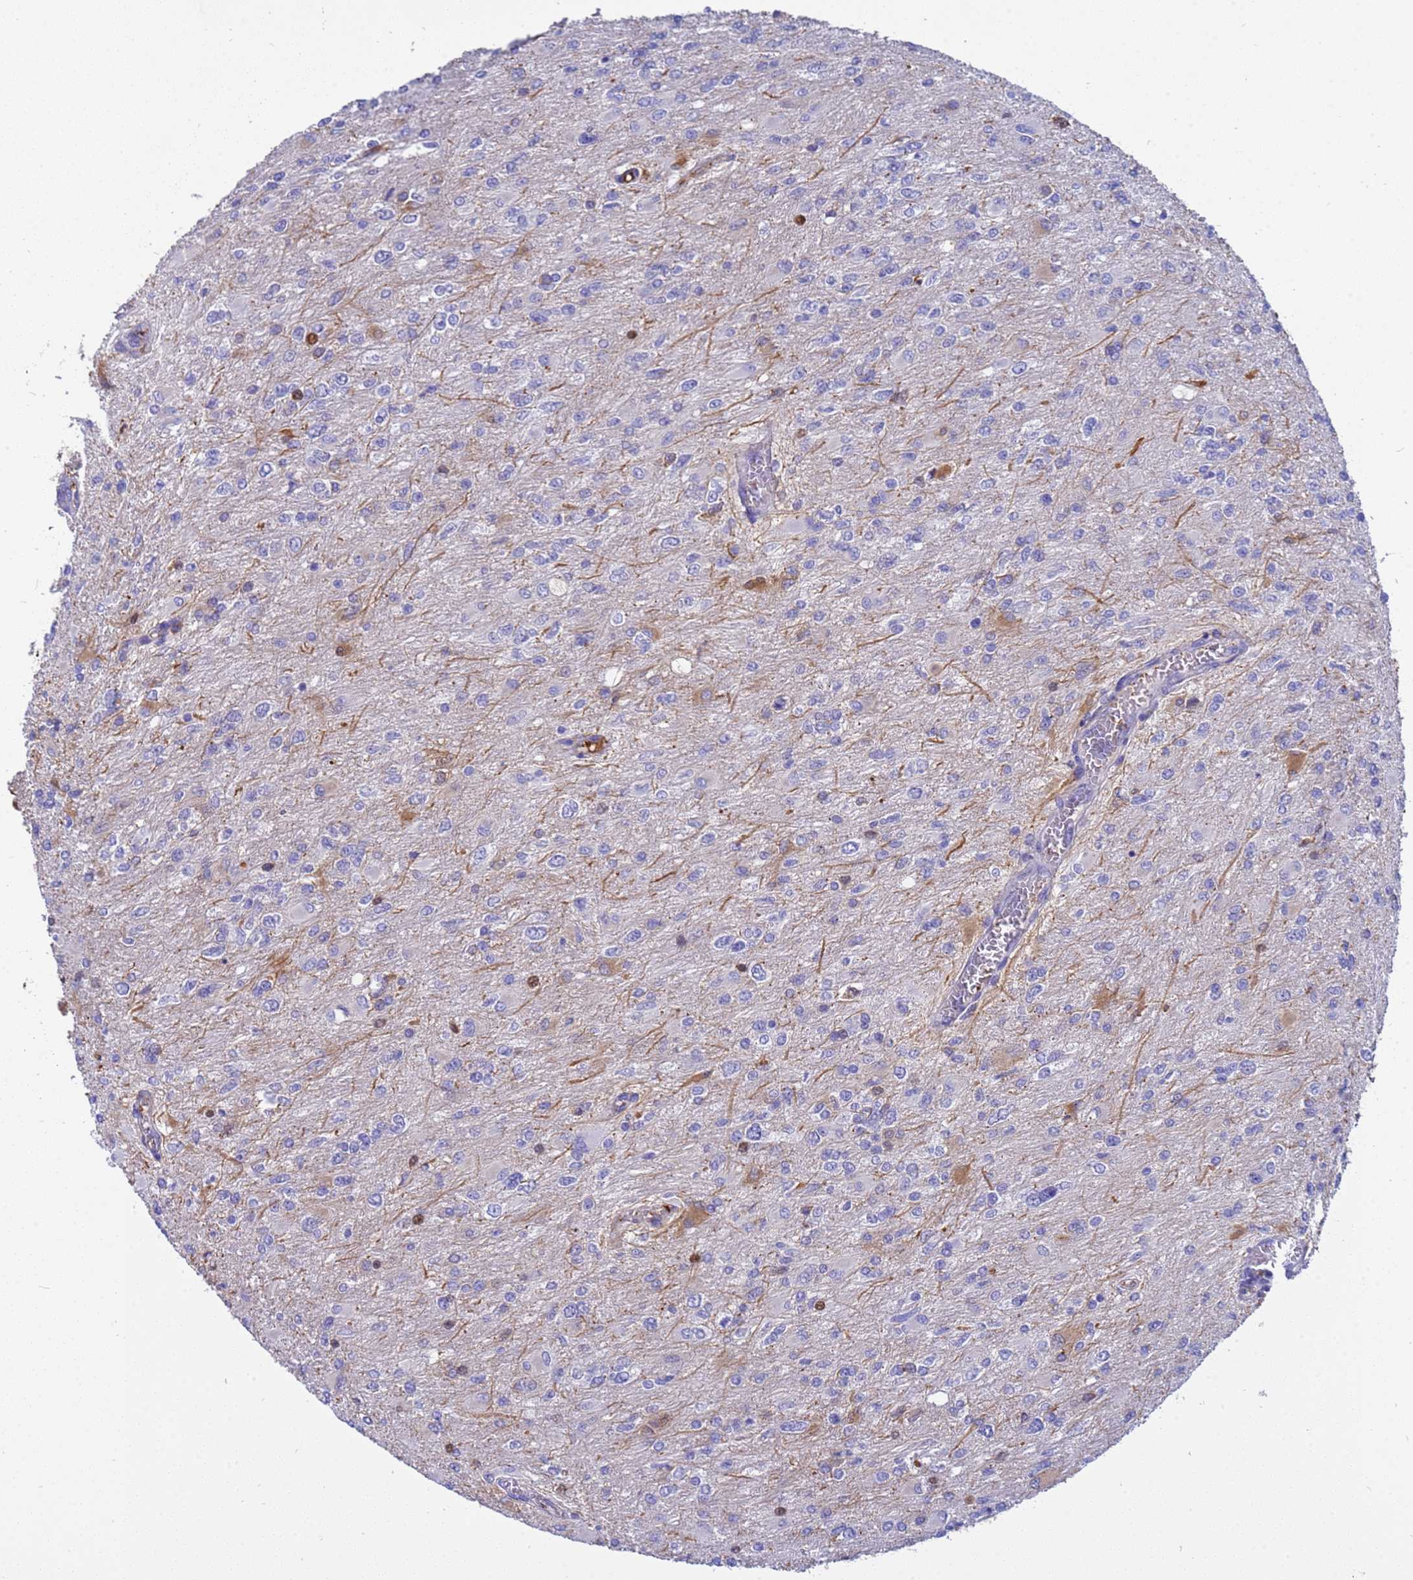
{"staining": {"intensity": "negative", "quantity": "none", "location": "none"}, "tissue": "glioma", "cell_type": "Tumor cells", "image_type": "cancer", "snomed": [{"axis": "morphology", "description": "Glioma, malignant, High grade"}, {"axis": "topography", "description": "Cerebral cortex"}], "caption": "An IHC micrograph of malignant glioma (high-grade) is shown. There is no staining in tumor cells of malignant glioma (high-grade). (DAB (3,3'-diaminobenzidine) IHC visualized using brightfield microscopy, high magnification).", "gene": "H1-7", "patient": {"sex": "female", "age": 36}}